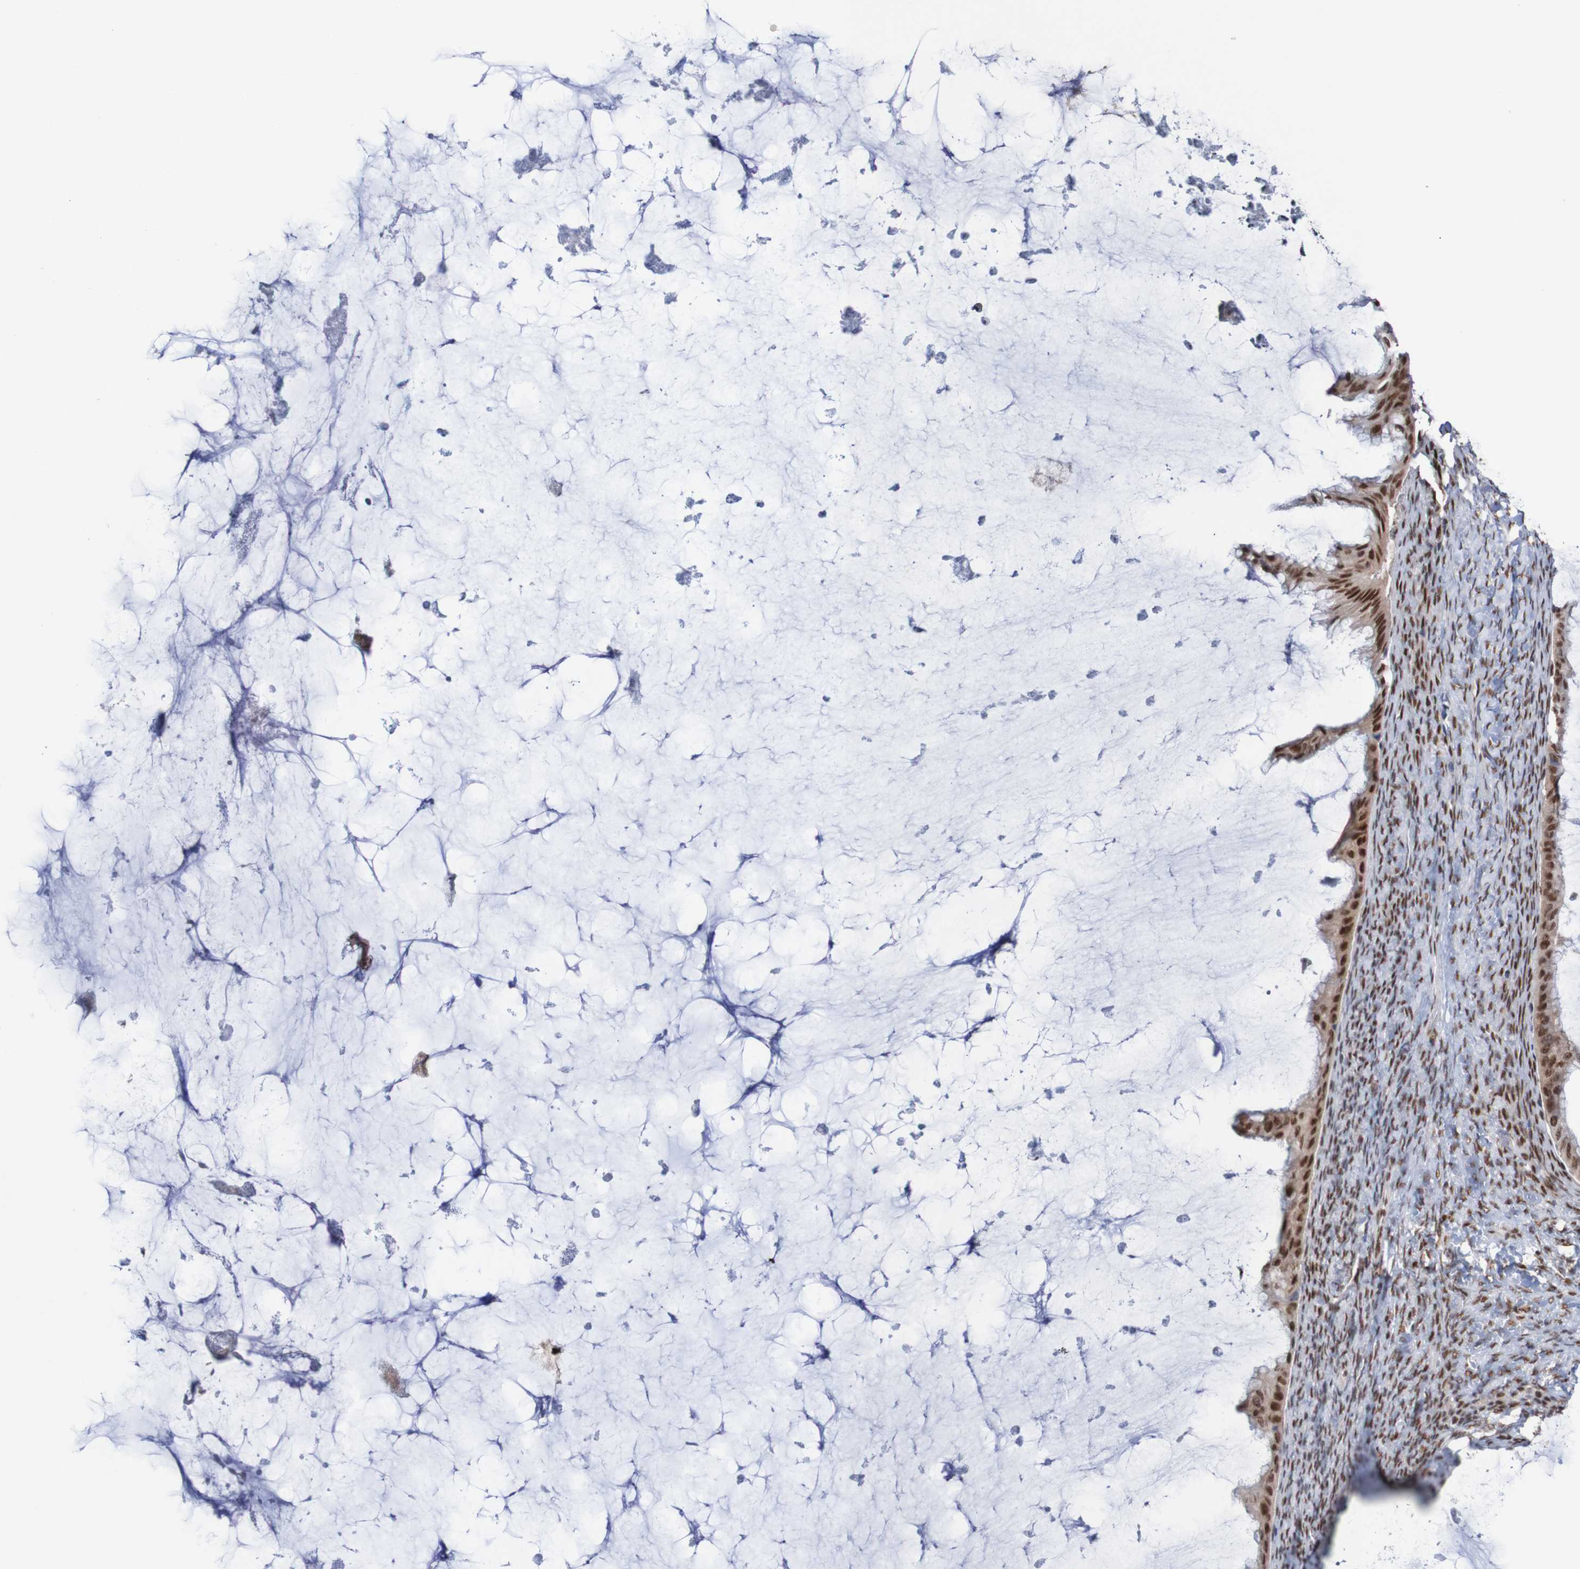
{"staining": {"intensity": "strong", "quantity": ">75%", "location": "cytoplasmic/membranous,nuclear"}, "tissue": "ovarian cancer", "cell_type": "Tumor cells", "image_type": "cancer", "snomed": [{"axis": "morphology", "description": "Cystadenocarcinoma, mucinous, NOS"}, {"axis": "topography", "description": "Ovary"}], "caption": "A histopathology image showing strong cytoplasmic/membranous and nuclear staining in approximately >75% of tumor cells in ovarian mucinous cystadenocarcinoma, as visualized by brown immunohistochemical staining.", "gene": "CDC5L", "patient": {"sex": "female", "age": 61}}